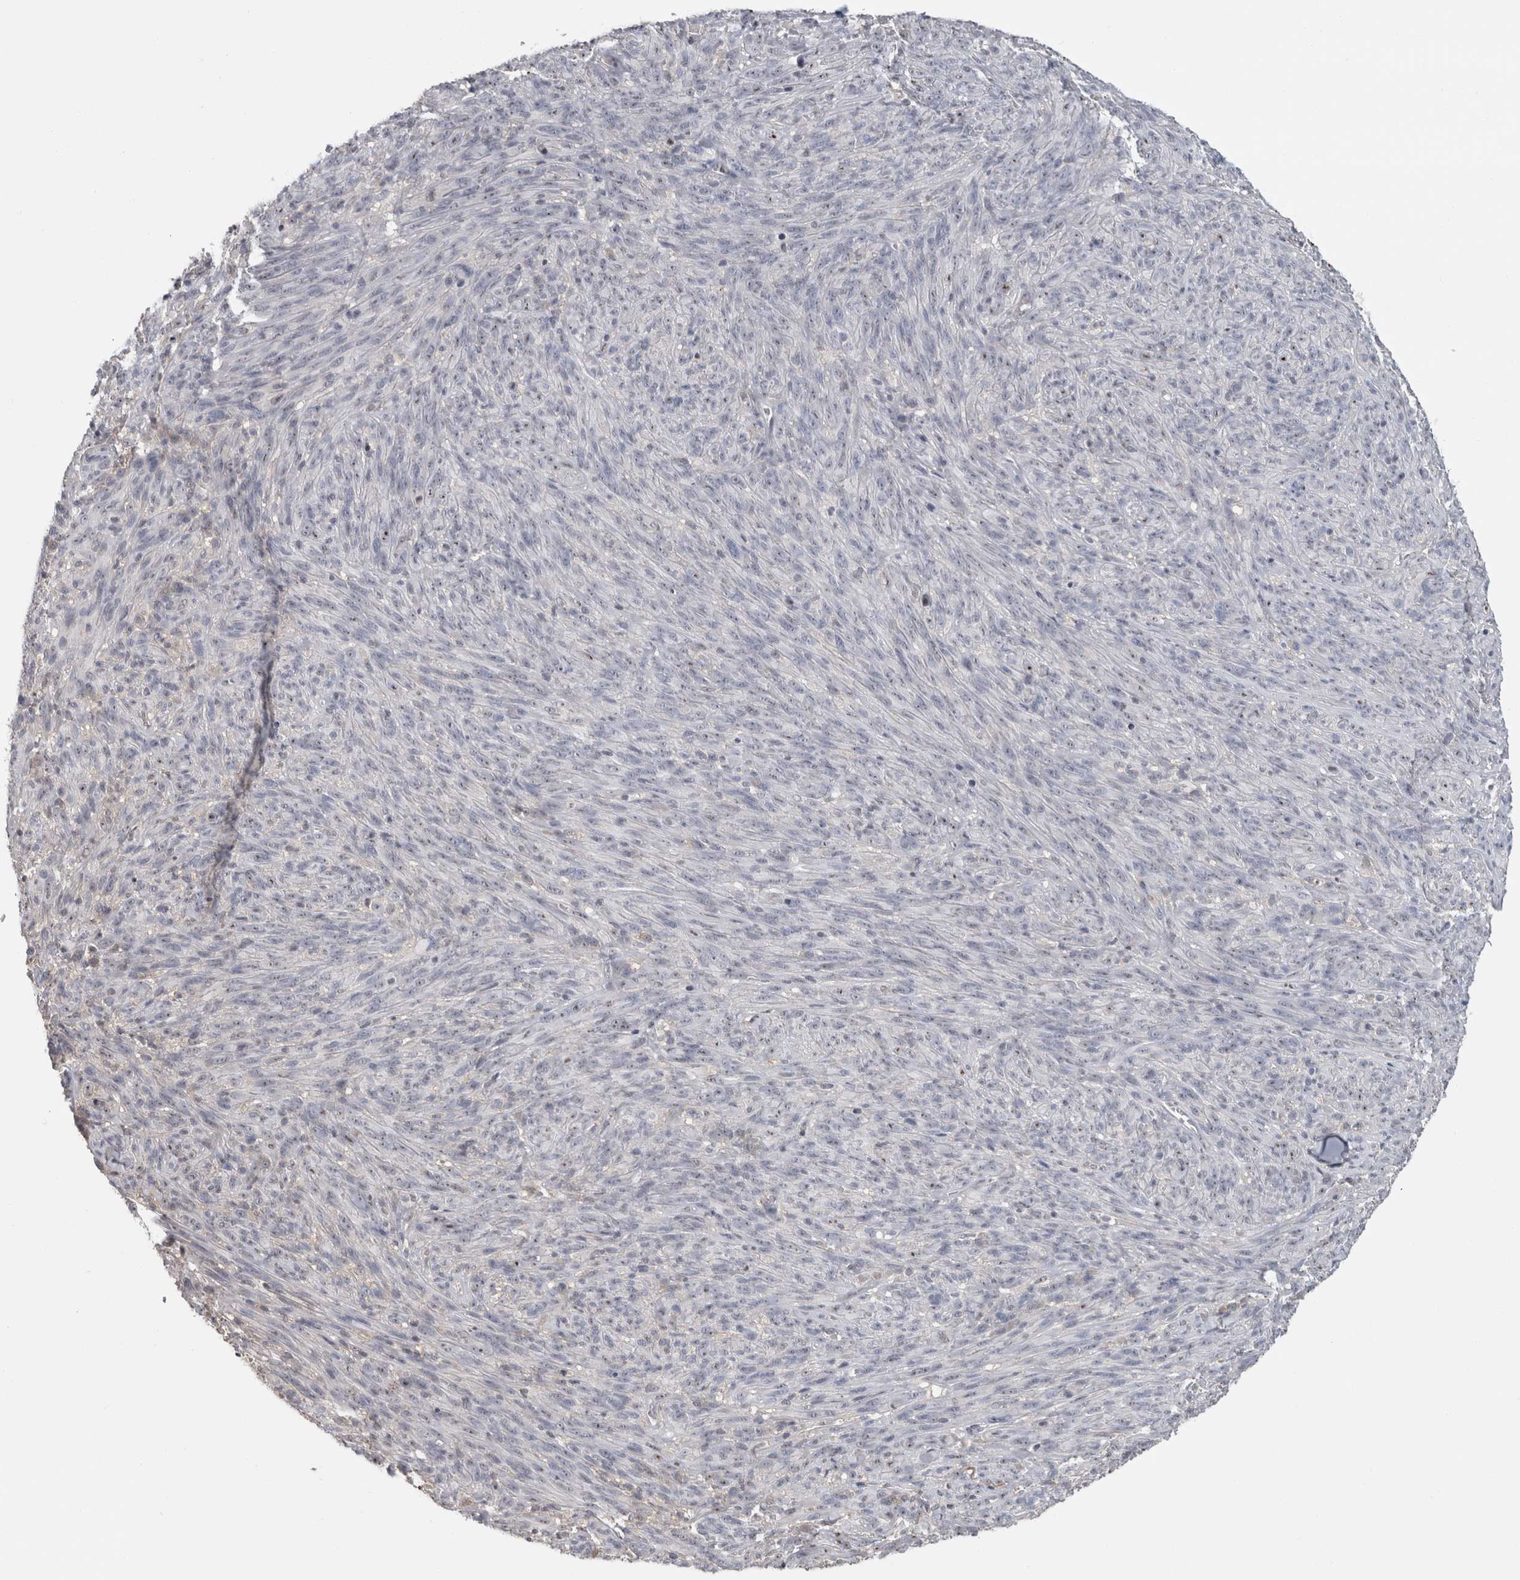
{"staining": {"intensity": "weak", "quantity": "<25%", "location": "nuclear"}, "tissue": "melanoma", "cell_type": "Tumor cells", "image_type": "cancer", "snomed": [{"axis": "morphology", "description": "Malignant melanoma, NOS"}, {"axis": "topography", "description": "Skin of head"}], "caption": "Malignant melanoma was stained to show a protein in brown. There is no significant staining in tumor cells. (DAB IHC visualized using brightfield microscopy, high magnification).", "gene": "RBM28", "patient": {"sex": "male", "age": 96}}